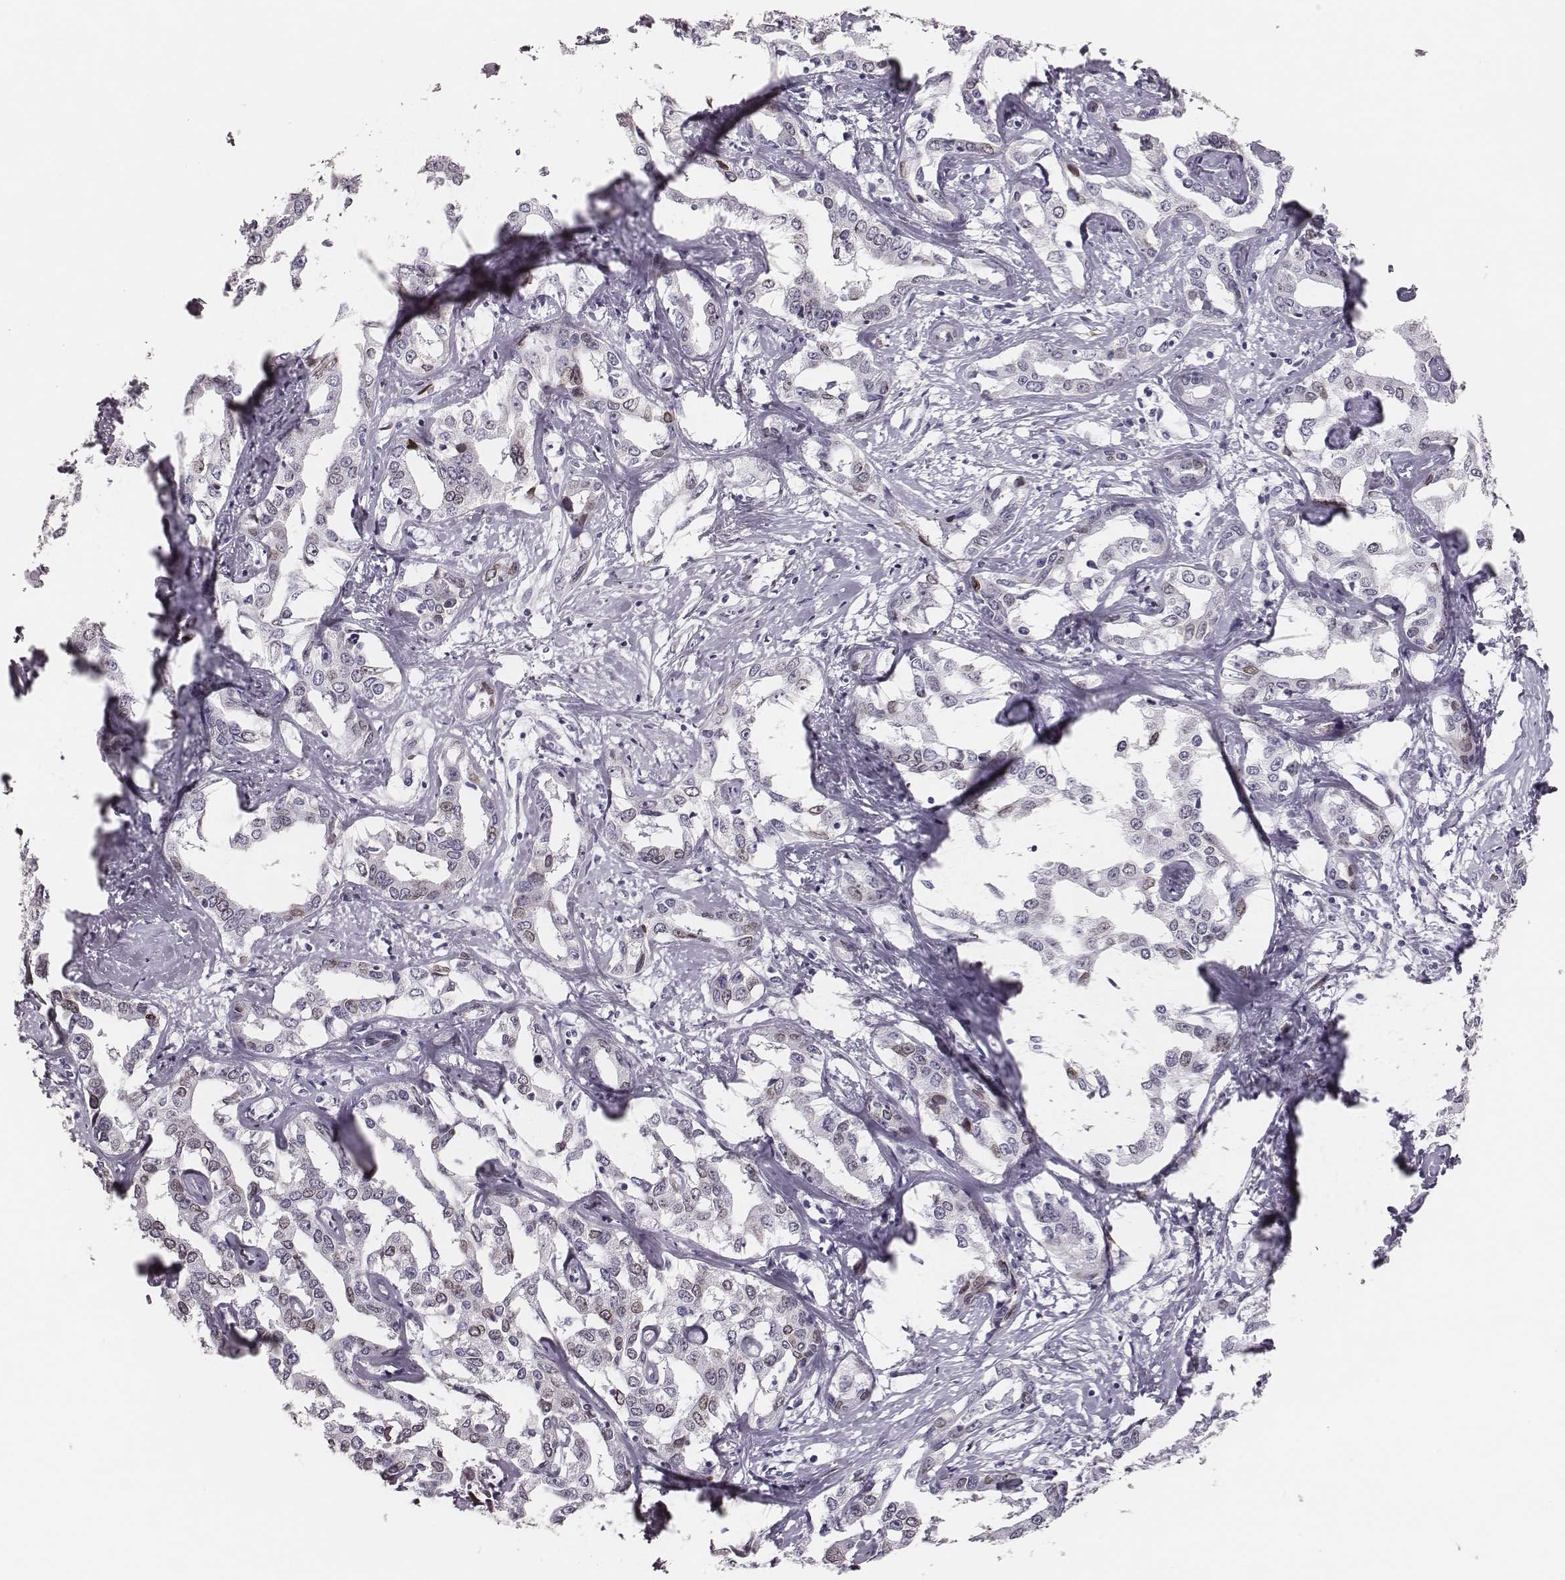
{"staining": {"intensity": "negative", "quantity": "none", "location": "none"}, "tissue": "liver cancer", "cell_type": "Tumor cells", "image_type": "cancer", "snomed": [{"axis": "morphology", "description": "Cholangiocarcinoma"}, {"axis": "topography", "description": "Liver"}], "caption": "Human liver cancer stained for a protein using immunohistochemistry shows no positivity in tumor cells.", "gene": "ADGRF4", "patient": {"sex": "male", "age": 59}}